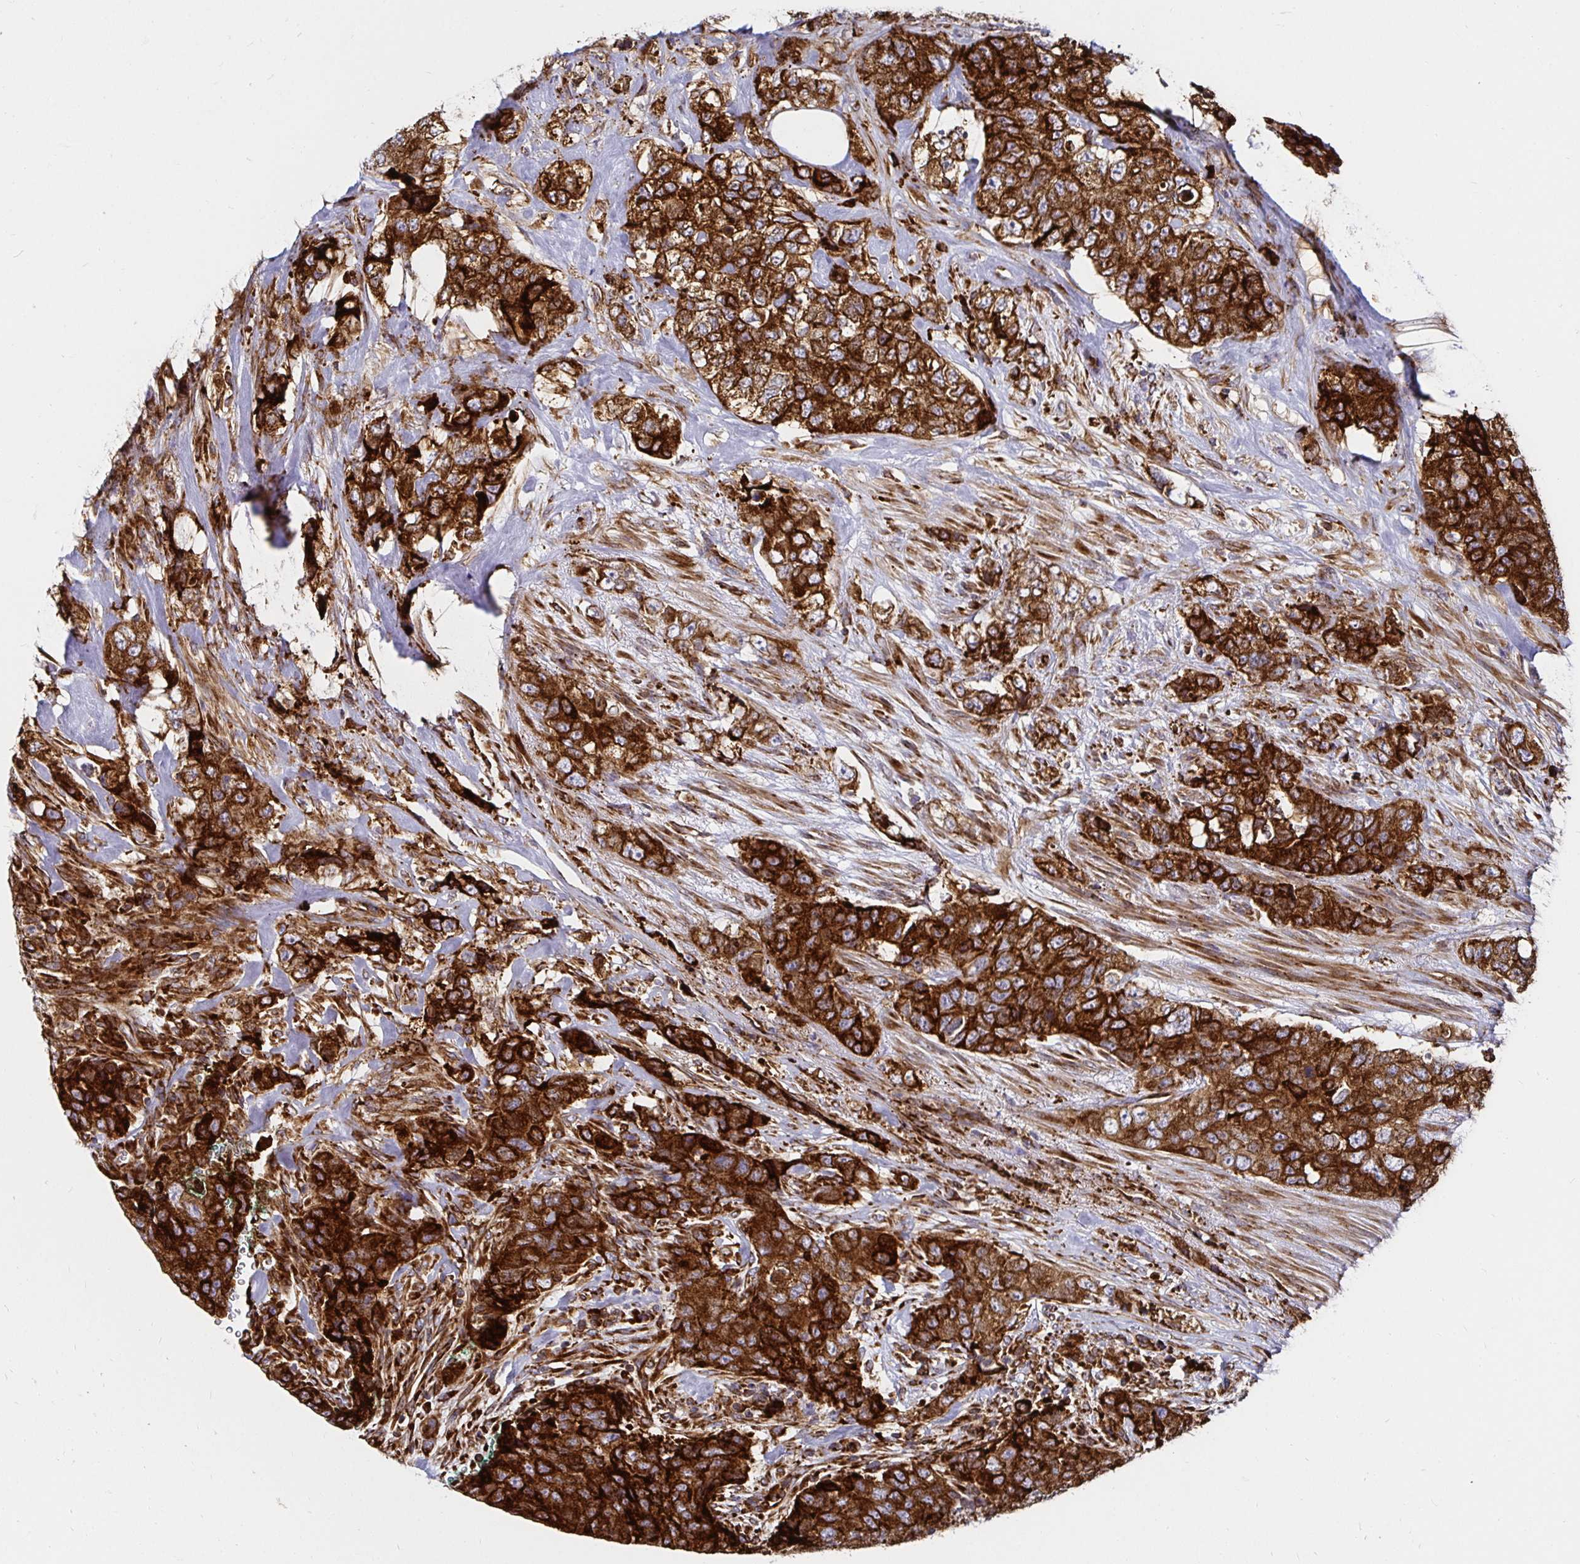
{"staining": {"intensity": "strong", "quantity": ">75%", "location": "cytoplasmic/membranous"}, "tissue": "urothelial cancer", "cell_type": "Tumor cells", "image_type": "cancer", "snomed": [{"axis": "morphology", "description": "Urothelial carcinoma, High grade"}, {"axis": "topography", "description": "Urinary bladder"}], "caption": "A histopathology image showing strong cytoplasmic/membranous staining in approximately >75% of tumor cells in urothelial carcinoma (high-grade), as visualized by brown immunohistochemical staining.", "gene": "SMYD3", "patient": {"sex": "female", "age": 78}}